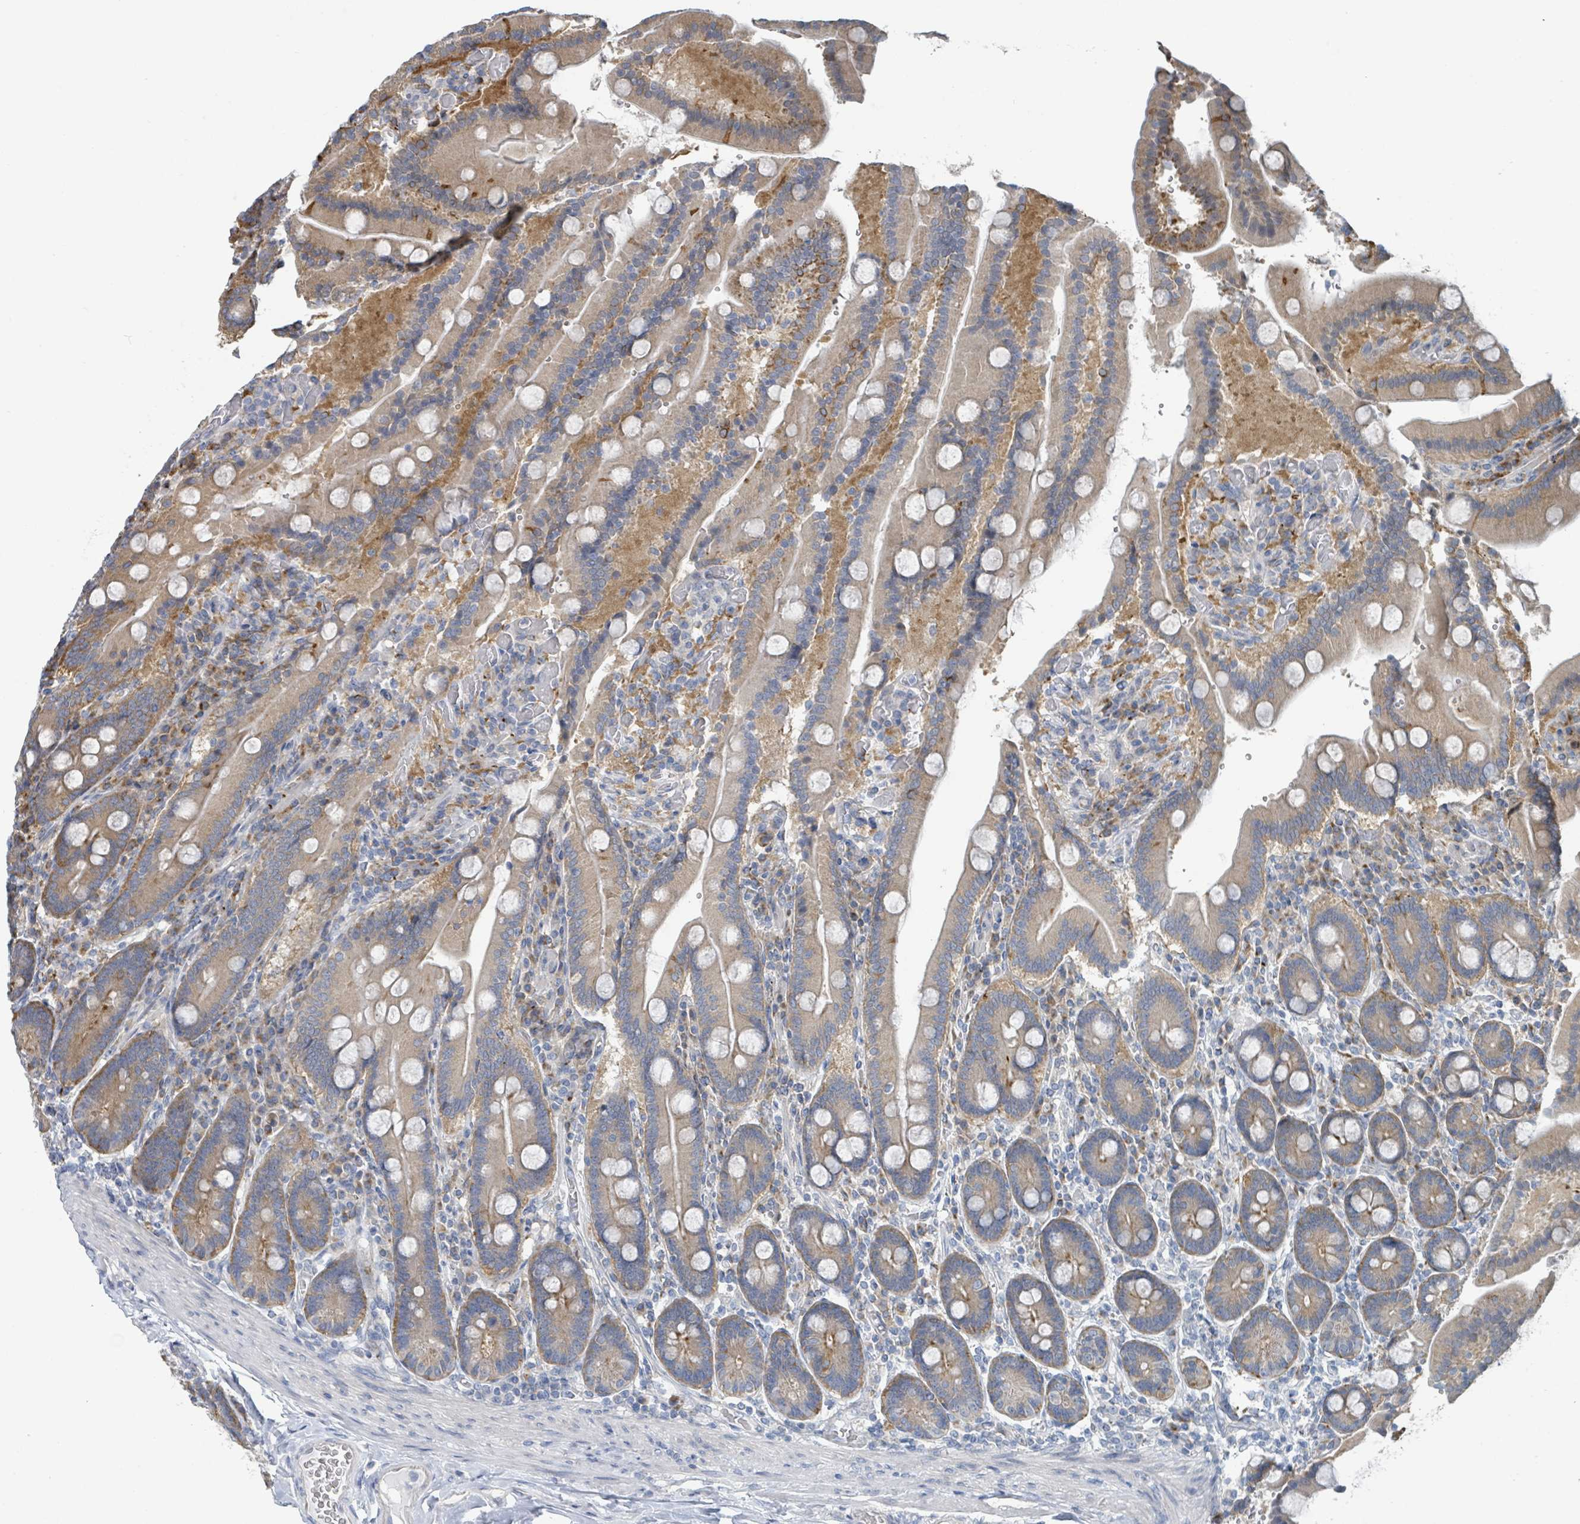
{"staining": {"intensity": "moderate", "quantity": ">75%", "location": "cytoplasmic/membranous"}, "tissue": "duodenum", "cell_type": "Glandular cells", "image_type": "normal", "snomed": [{"axis": "morphology", "description": "Normal tissue, NOS"}, {"axis": "topography", "description": "Duodenum"}], "caption": "Human duodenum stained for a protein (brown) demonstrates moderate cytoplasmic/membranous positive staining in about >75% of glandular cells.", "gene": "ANKRD55", "patient": {"sex": "female", "age": 62}}